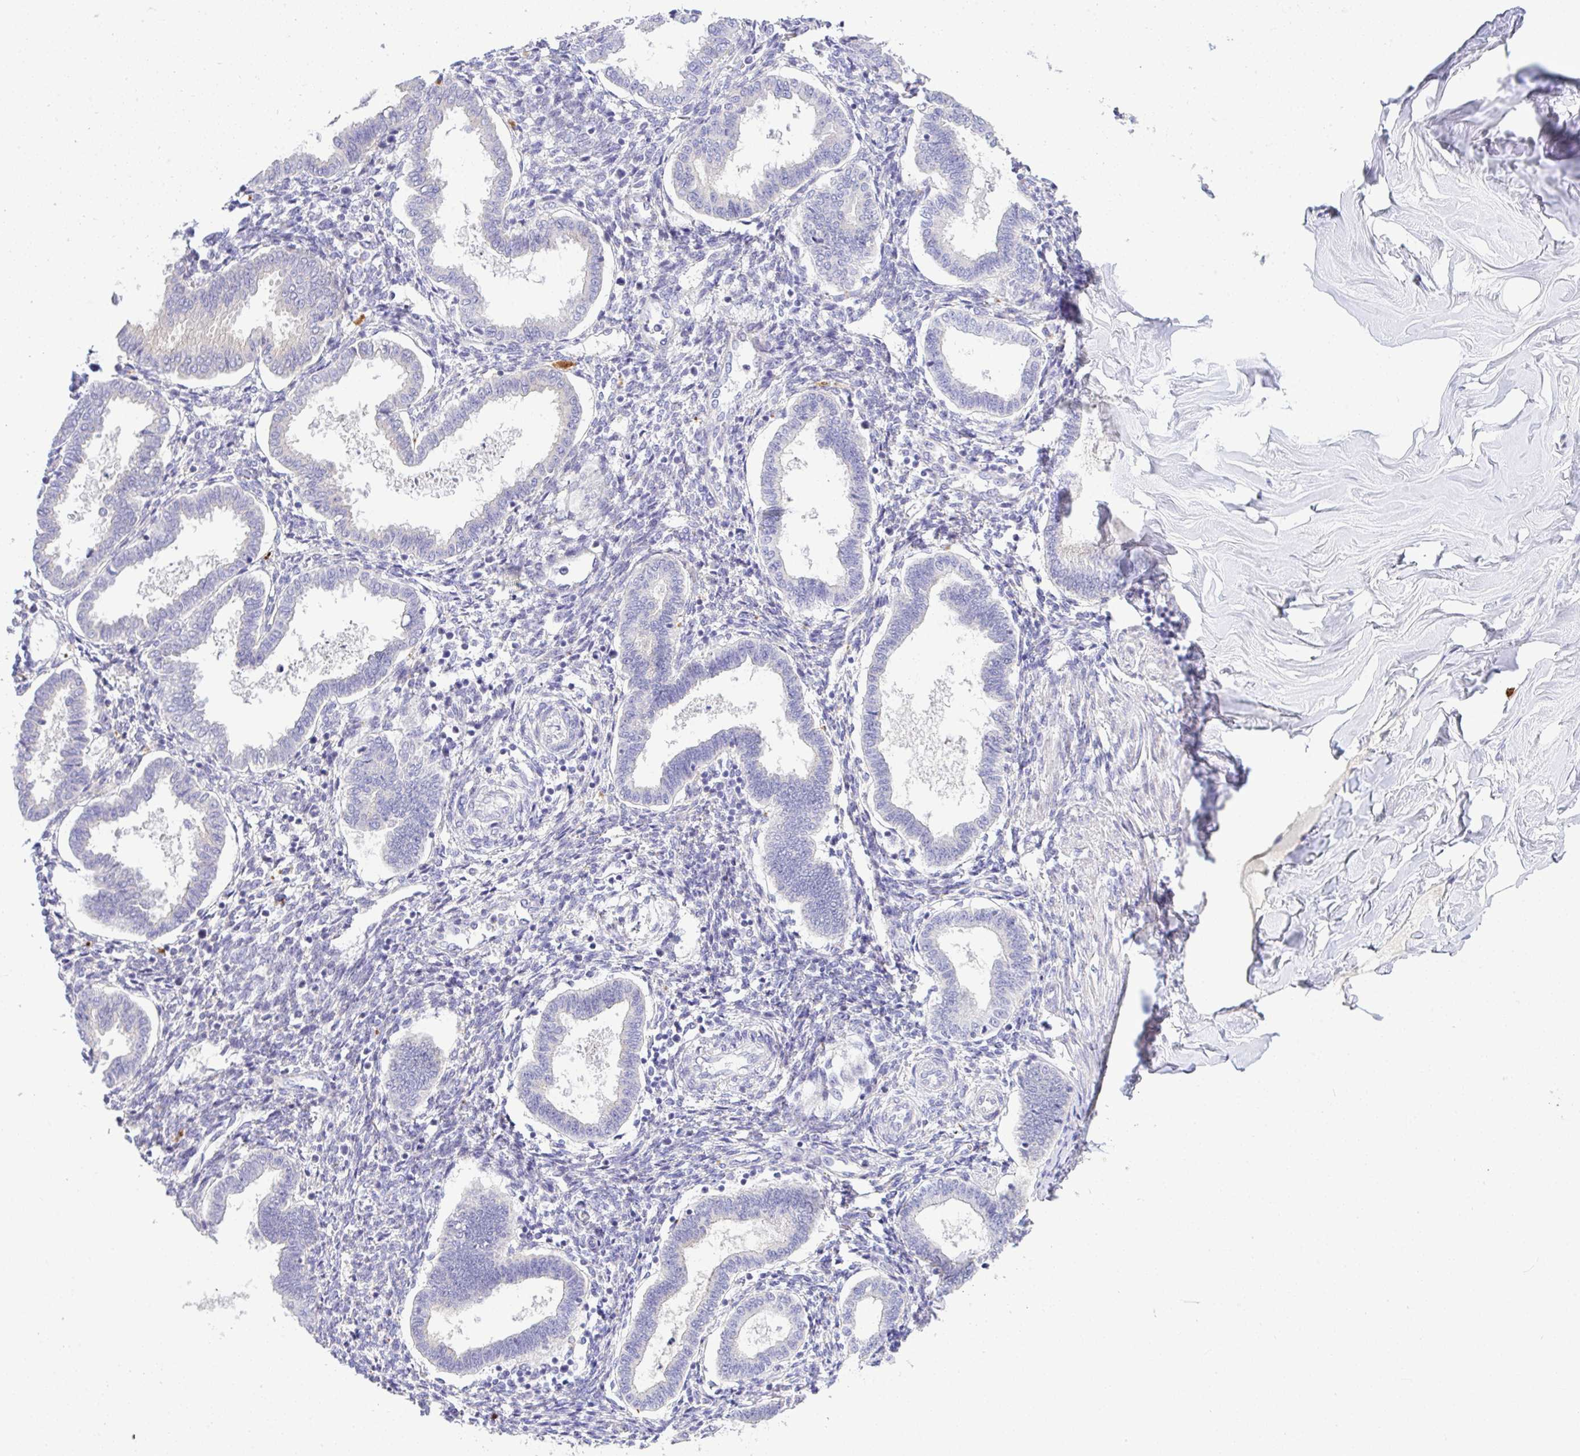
{"staining": {"intensity": "negative", "quantity": "none", "location": "none"}, "tissue": "endometrium", "cell_type": "Cells in endometrial stroma", "image_type": "normal", "snomed": [{"axis": "morphology", "description": "Normal tissue, NOS"}, {"axis": "topography", "description": "Endometrium"}], "caption": "Cells in endometrial stroma are negative for protein expression in normal human endometrium. (DAB IHC with hematoxylin counter stain).", "gene": "EPN3", "patient": {"sex": "female", "age": 24}}